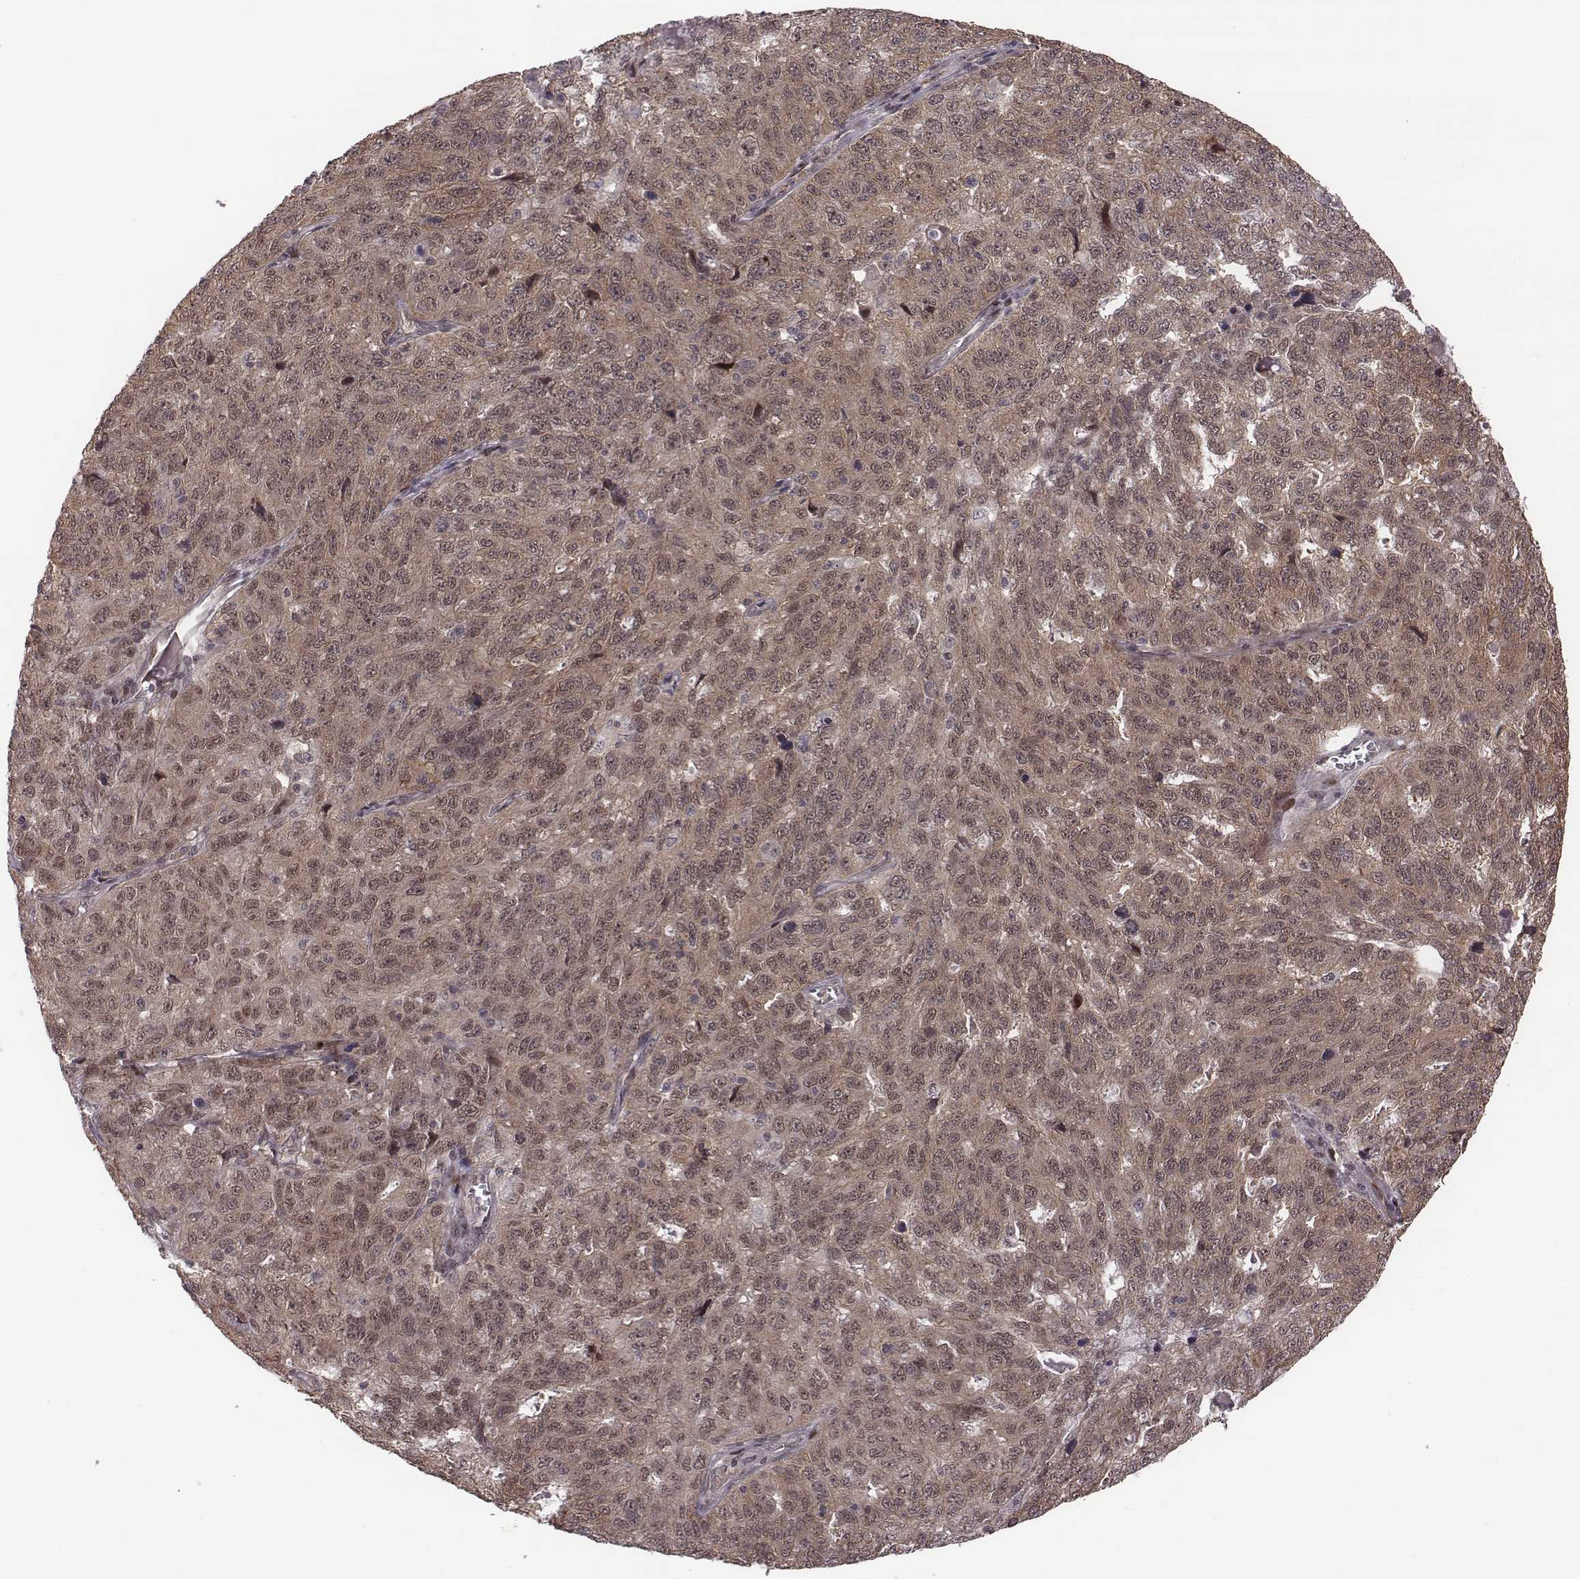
{"staining": {"intensity": "weak", "quantity": ">75%", "location": "cytoplasmic/membranous,nuclear"}, "tissue": "ovarian cancer", "cell_type": "Tumor cells", "image_type": "cancer", "snomed": [{"axis": "morphology", "description": "Cystadenocarcinoma, serous, NOS"}, {"axis": "topography", "description": "Ovary"}], "caption": "Approximately >75% of tumor cells in ovarian cancer exhibit weak cytoplasmic/membranous and nuclear protein expression as visualized by brown immunohistochemical staining.", "gene": "RPL3", "patient": {"sex": "female", "age": 71}}